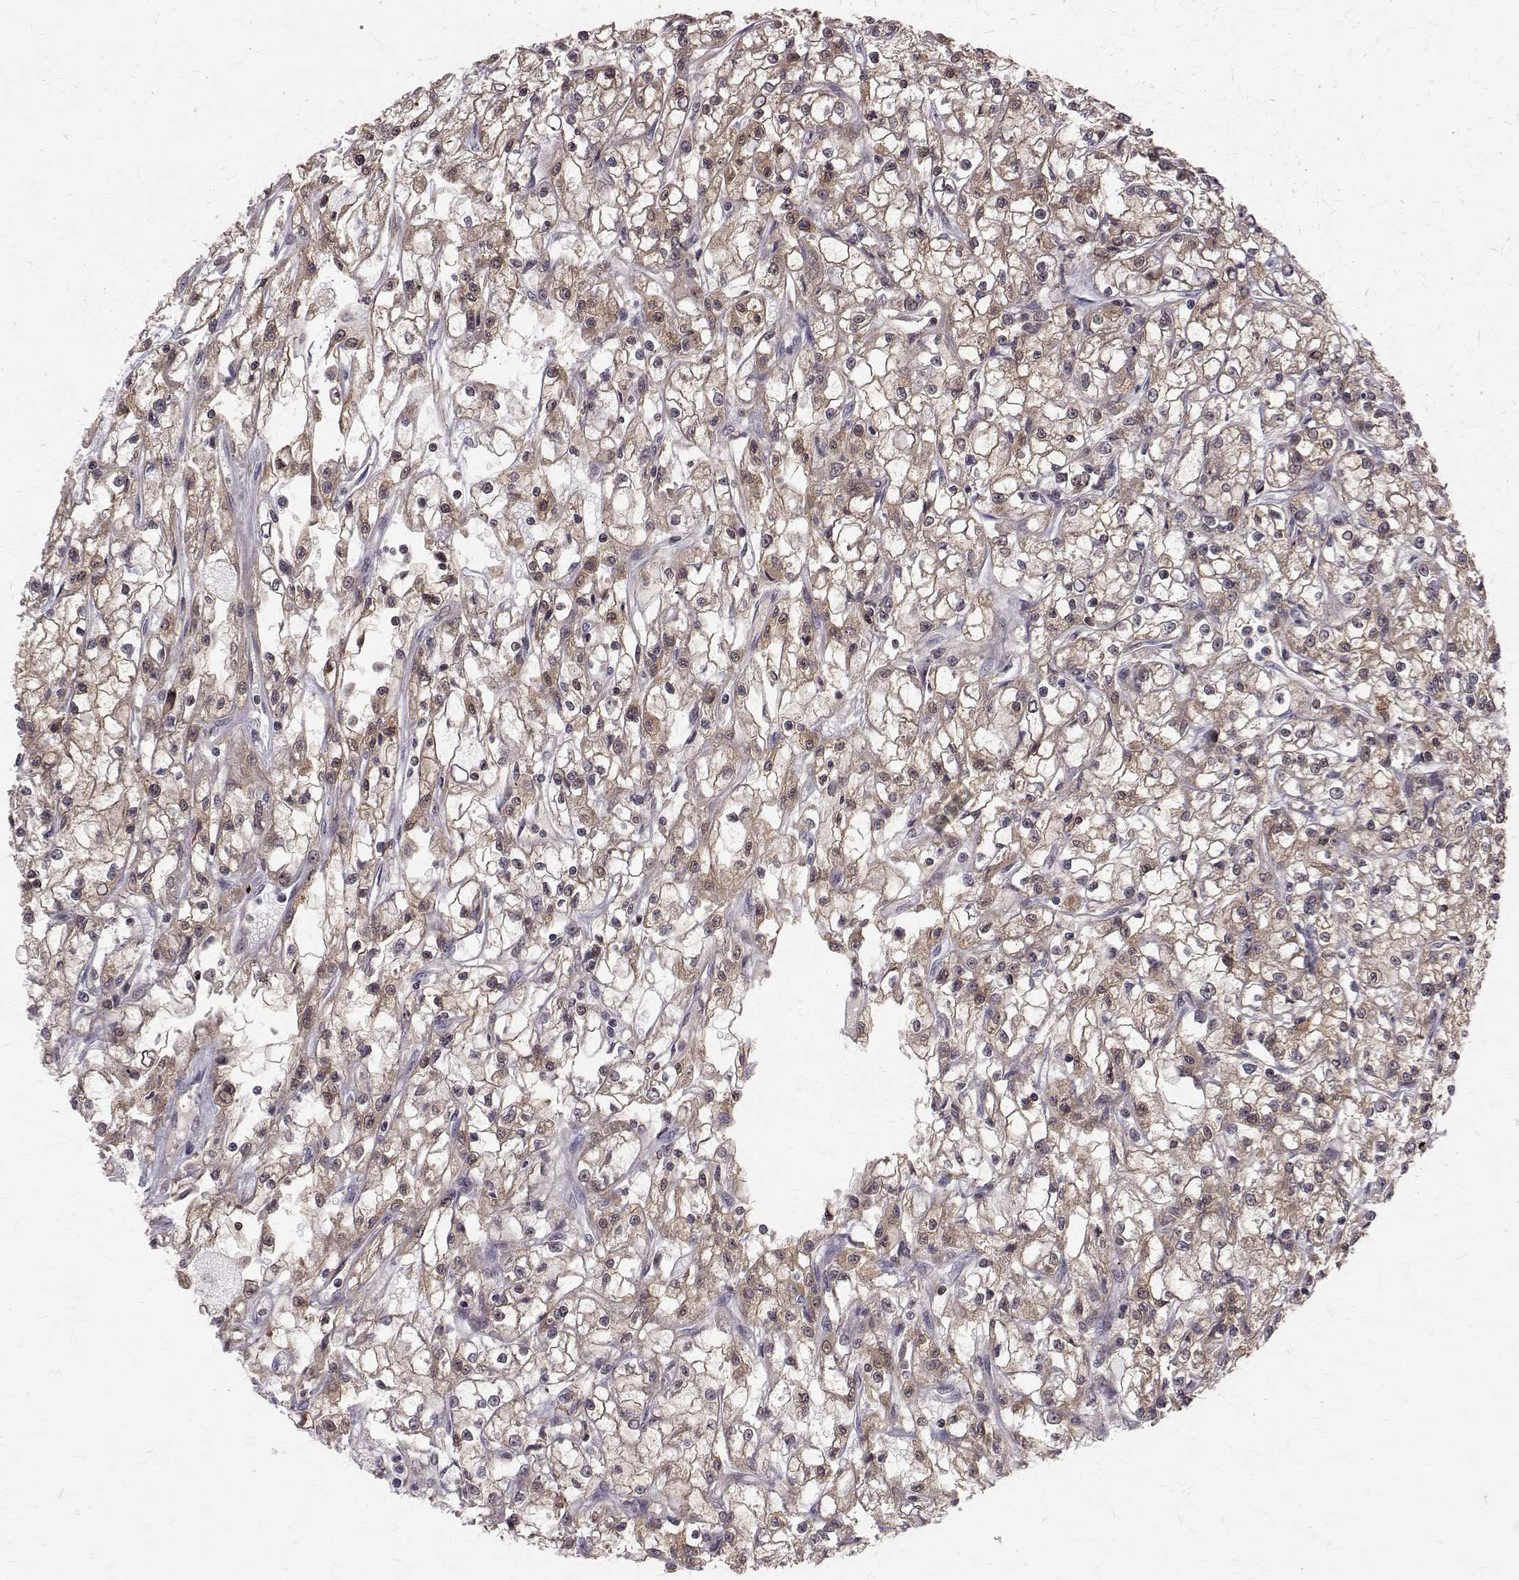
{"staining": {"intensity": "weak", "quantity": ">75%", "location": "cytoplasmic/membranous,nuclear"}, "tissue": "renal cancer", "cell_type": "Tumor cells", "image_type": "cancer", "snomed": [{"axis": "morphology", "description": "Adenocarcinoma, NOS"}, {"axis": "topography", "description": "Kidney"}], "caption": "Renal adenocarcinoma stained with a protein marker exhibits weak staining in tumor cells.", "gene": "NIF3L1", "patient": {"sex": "female", "age": 59}}